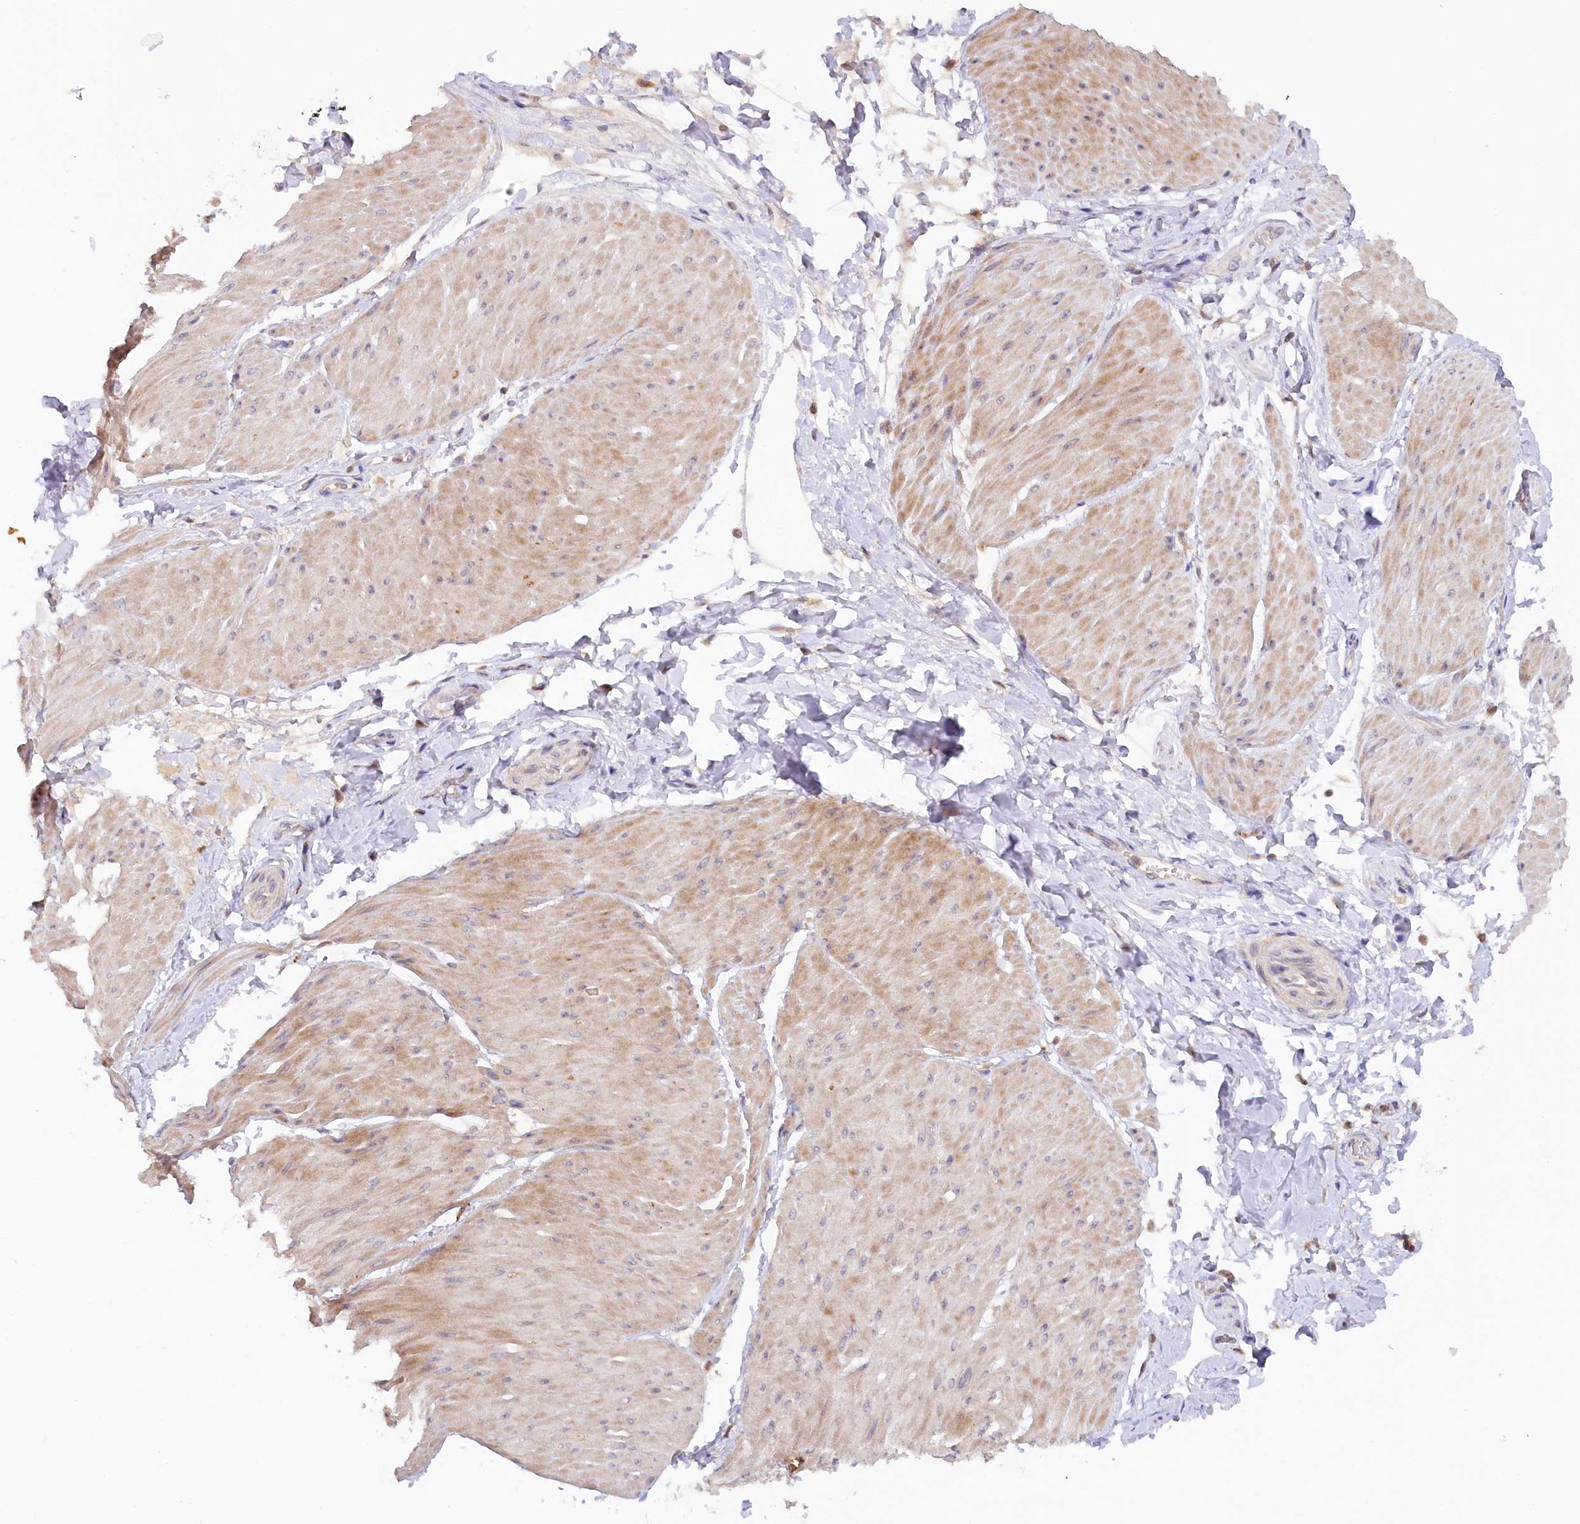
{"staining": {"intensity": "moderate", "quantity": "<25%", "location": "cytoplasmic/membranous"}, "tissue": "smooth muscle", "cell_type": "Smooth muscle cells", "image_type": "normal", "snomed": [{"axis": "morphology", "description": "Urothelial carcinoma, High grade"}, {"axis": "topography", "description": "Urinary bladder"}], "caption": "Smooth muscle was stained to show a protein in brown. There is low levels of moderate cytoplasmic/membranous staining in approximately <25% of smooth muscle cells. Nuclei are stained in blue.", "gene": "PAIP2", "patient": {"sex": "male", "age": 46}}